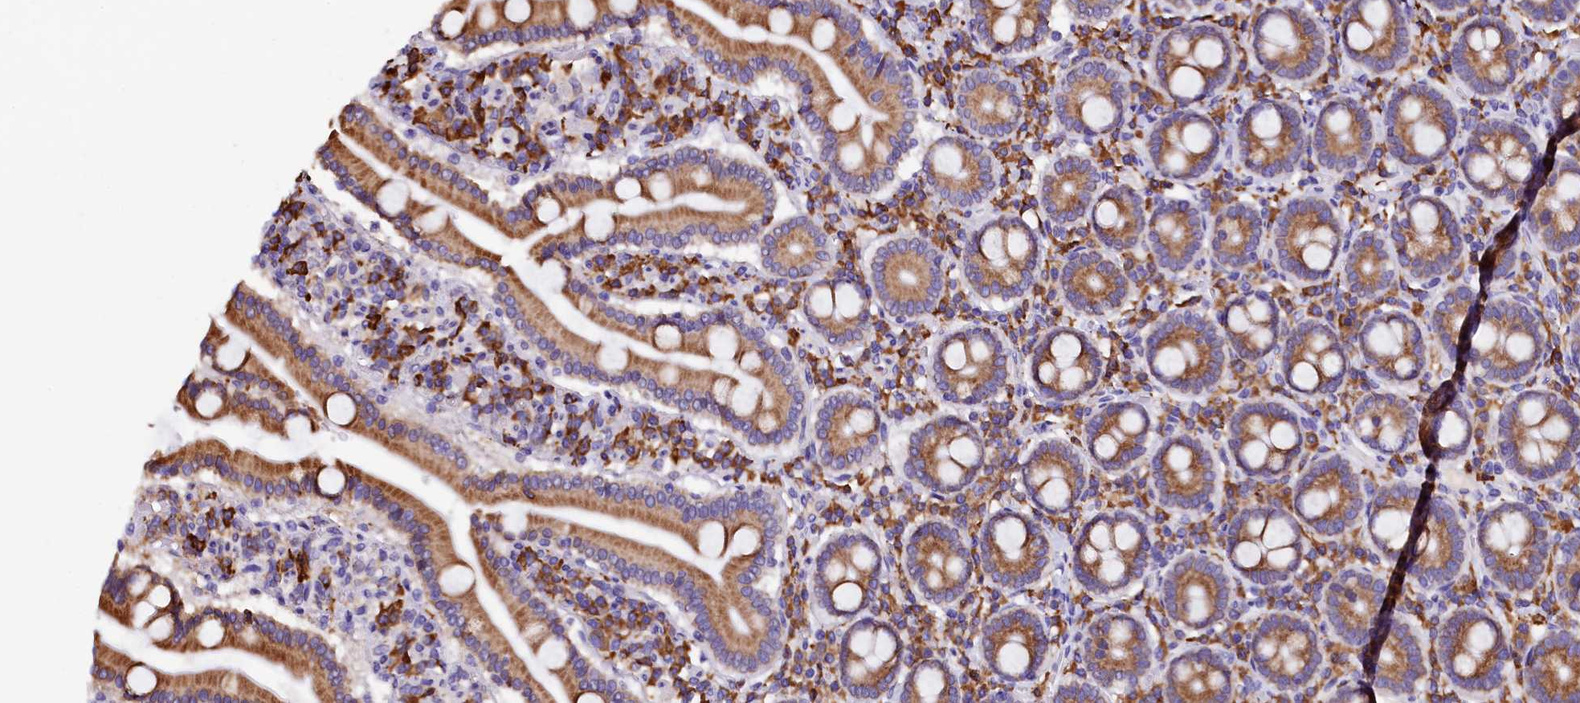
{"staining": {"intensity": "moderate", "quantity": ">75%", "location": "cytoplasmic/membranous"}, "tissue": "duodenum", "cell_type": "Glandular cells", "image_type": "normal", "snomed": [{"axis": "morphology", "description": "Normal tissue, NOS"}, {"axis": "topography", "description": "Duodenum"}], "caption": "Immunohistochemistry of benign duodenum reveals medium levels of moderate cytoplasmic/membranous positivity in about >75% of glandular cells. Using DAB (3,3'-diaminobenzidine) (brown) and hematoxylin (blue) stains, captured at high magnification using brightfield microscopy.", "gene": "CAPS2", "patient": {"sex": "male", "age": 55}}